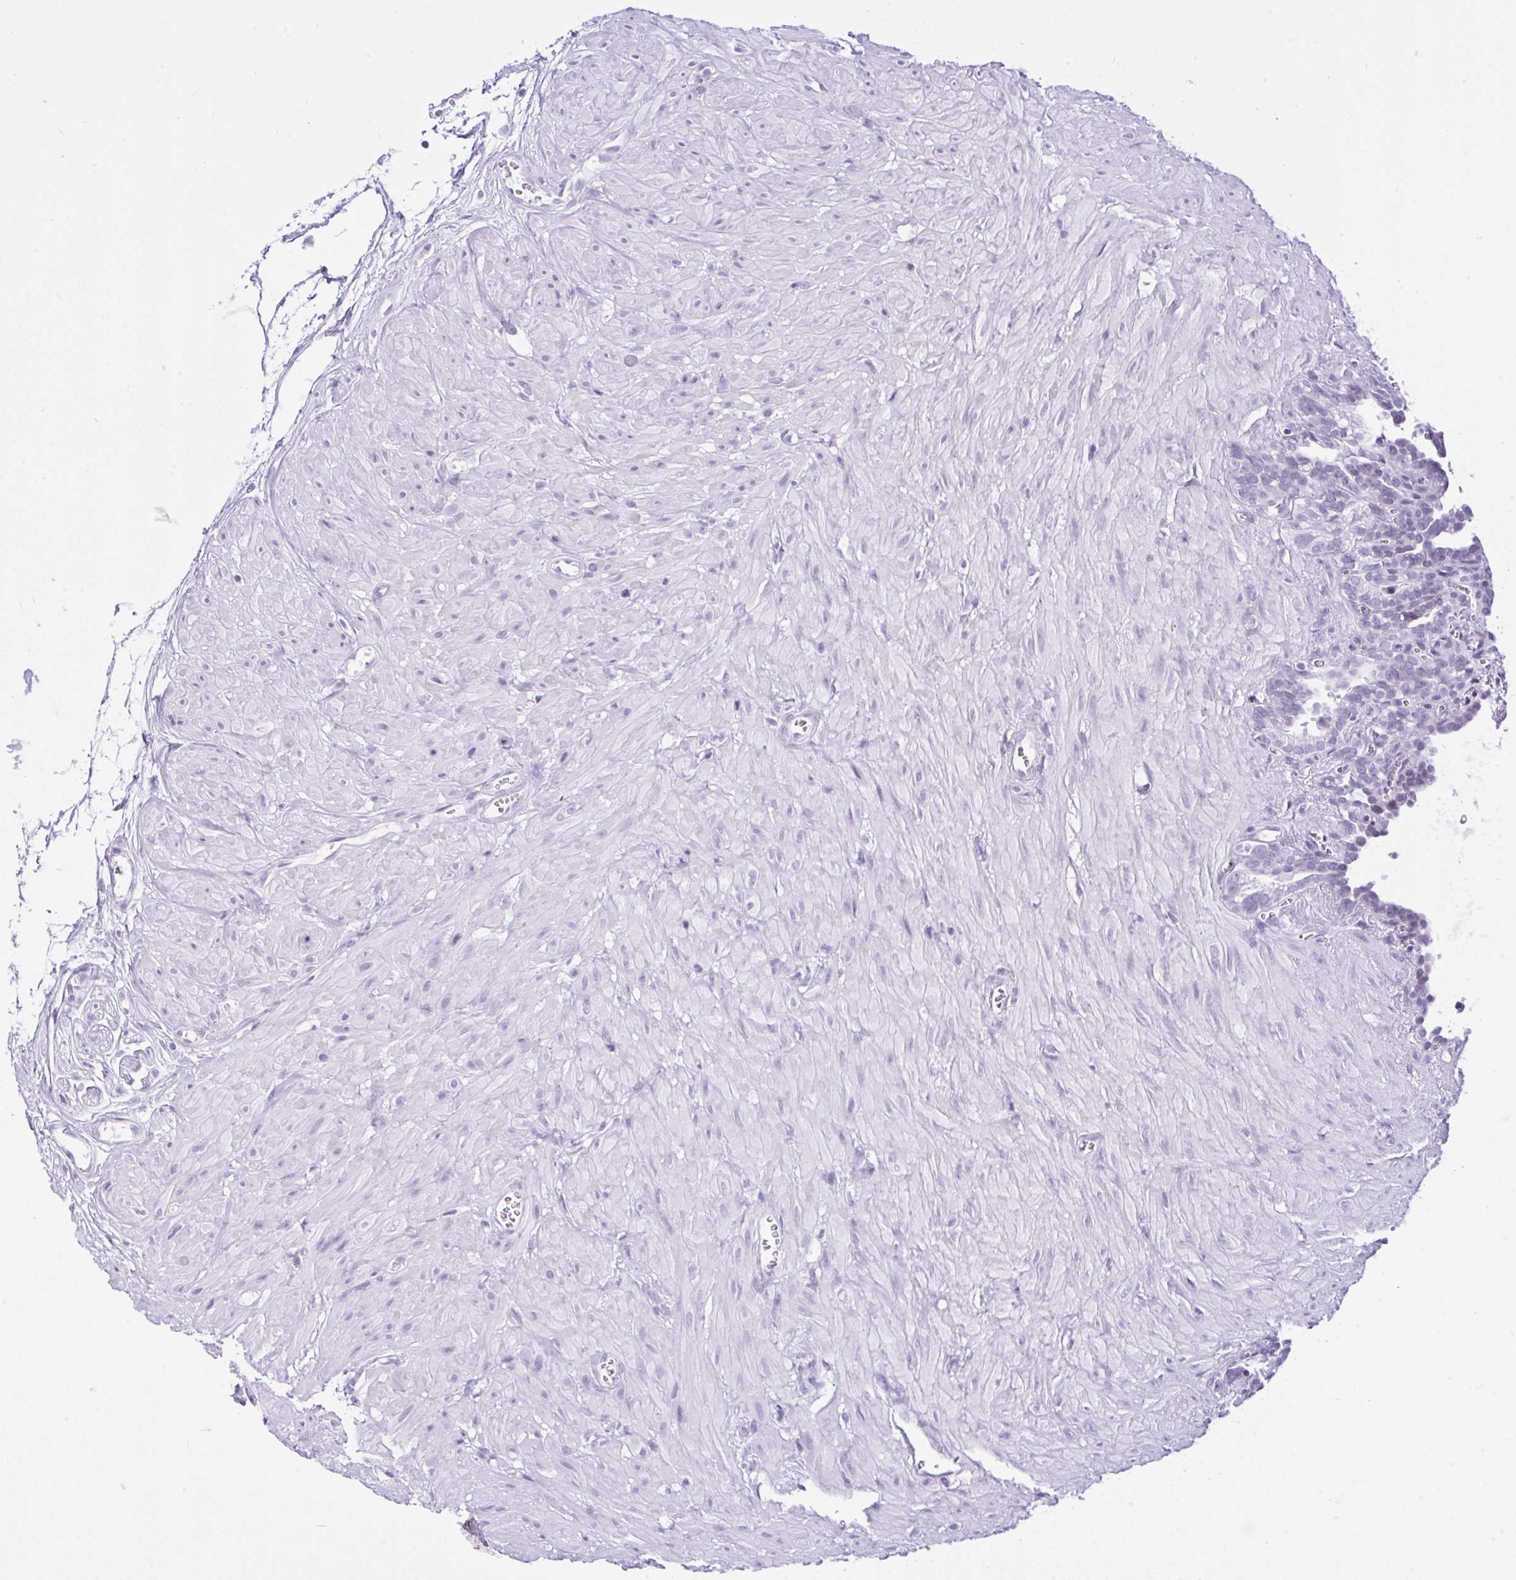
{"staining": {"intensity": "negative", "quantity": "none", "location": "none"}, "tissue": "seminal vesicle", "cell_type": "Glandular cells", "image_type": "normal", "snomed": [{"axis": "morphology", "description": "Normal tissue, NOS"}, {"axis": "topography", "description": "Seminal veicle"}], "caption": "A histopathology image of human seminal vesicle is negative for staining in glandular cells. Nuclei are stained in blue.", "gene": "KRT27", "patient": {"sex": "male", "age": 76}}